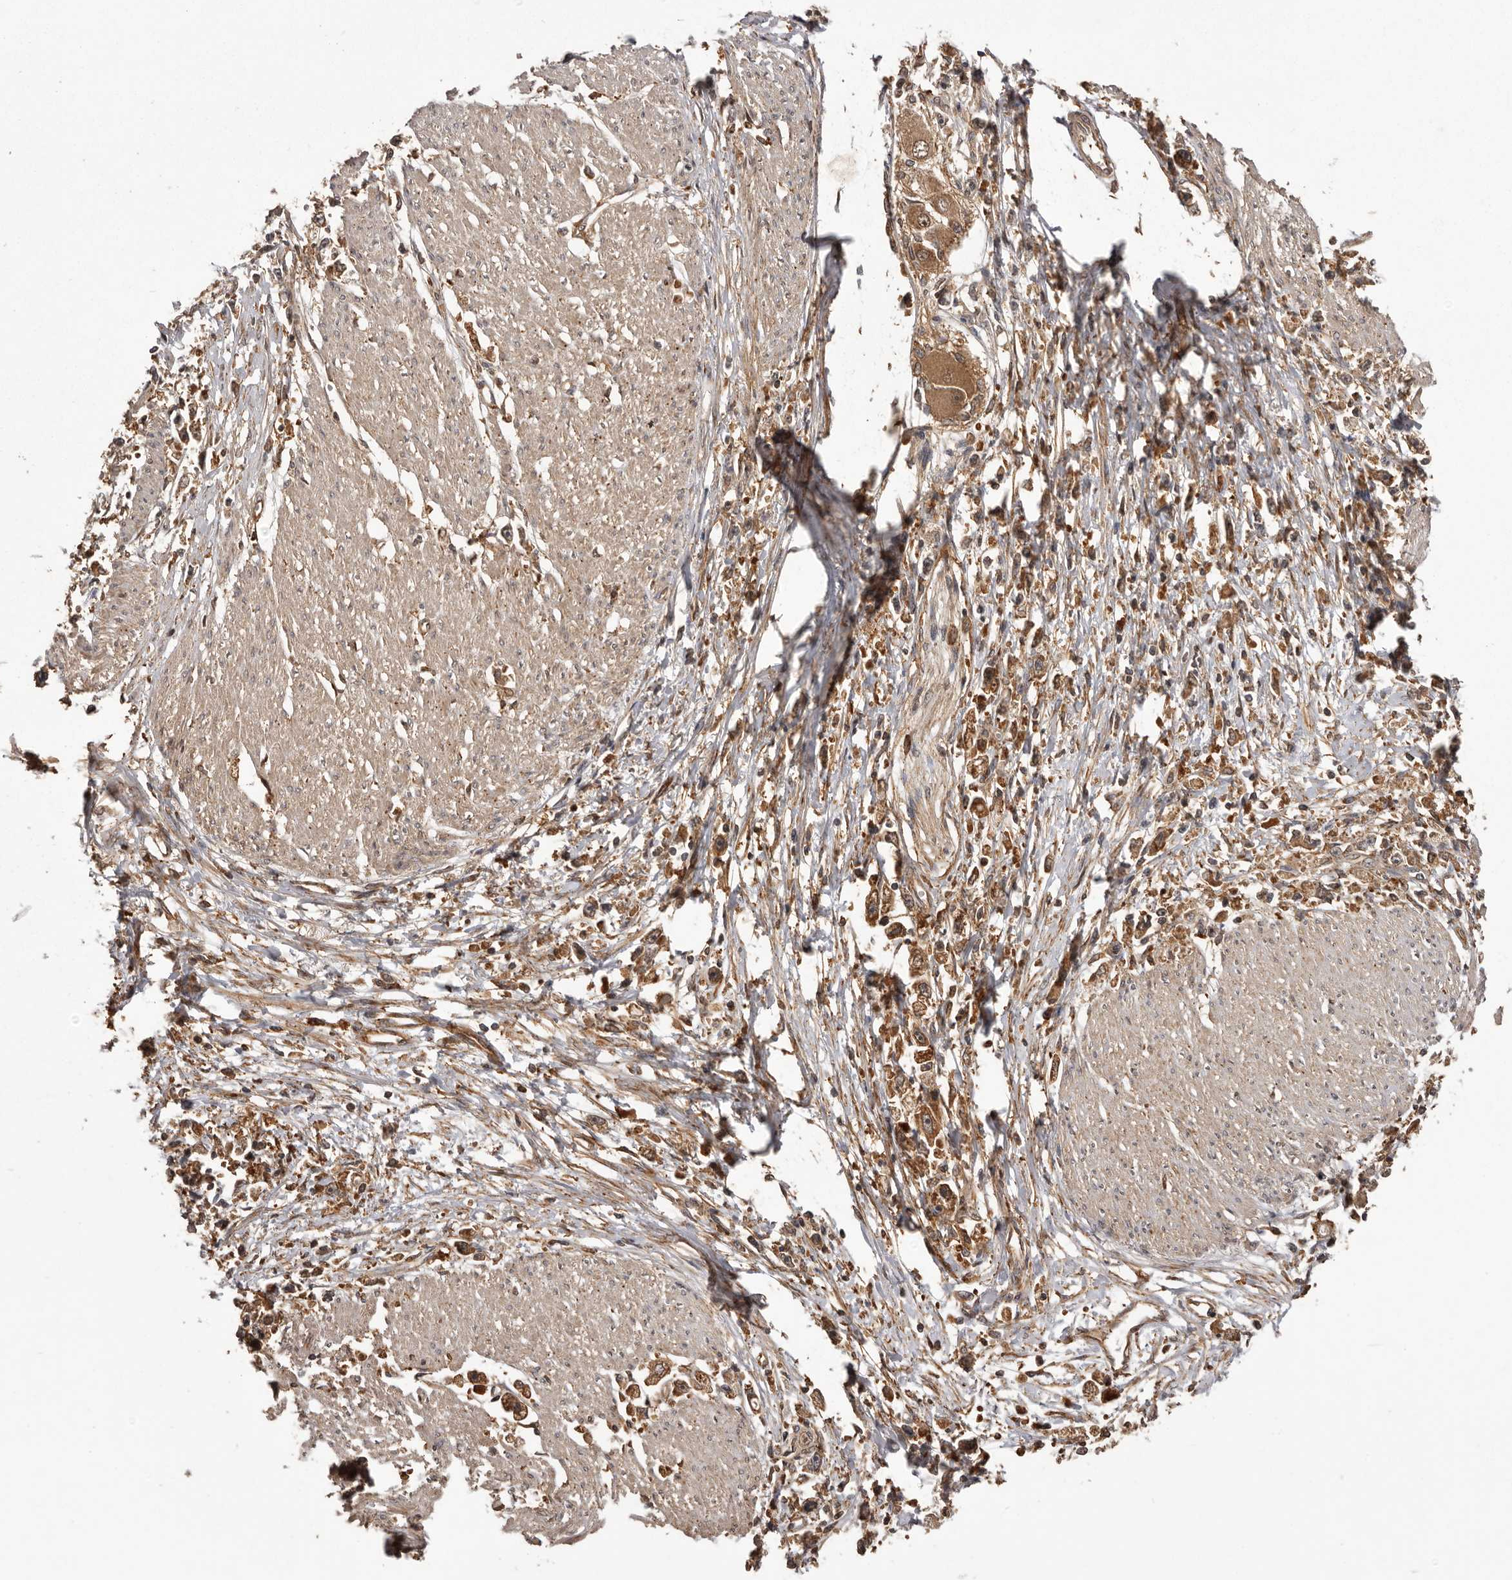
{"staining": {"intensity": "moderate", "quantity": ">75%", "location": "cytoplasmic/membranous"}, "tissue": "stomach cancer", "cell_type": "Tumor cells", "image_type": "cancer", "snomed": [{"axis": "morphology", "description": "Adenocarcinoma, NOS"}, {"axis": "topography", "description": "Stomach"}], "caption": "Immunohistochemical staining of adenocarcinoma (stomach) exhibits medium levels of moderate cytoplasmic/membranous expression in approximately >75% of tumor cells. (DAB = brown stain, brightfield microscopy at high magnification).", "gene": "SLC22A3", "patient": {"sex": "female", "age": 59}}